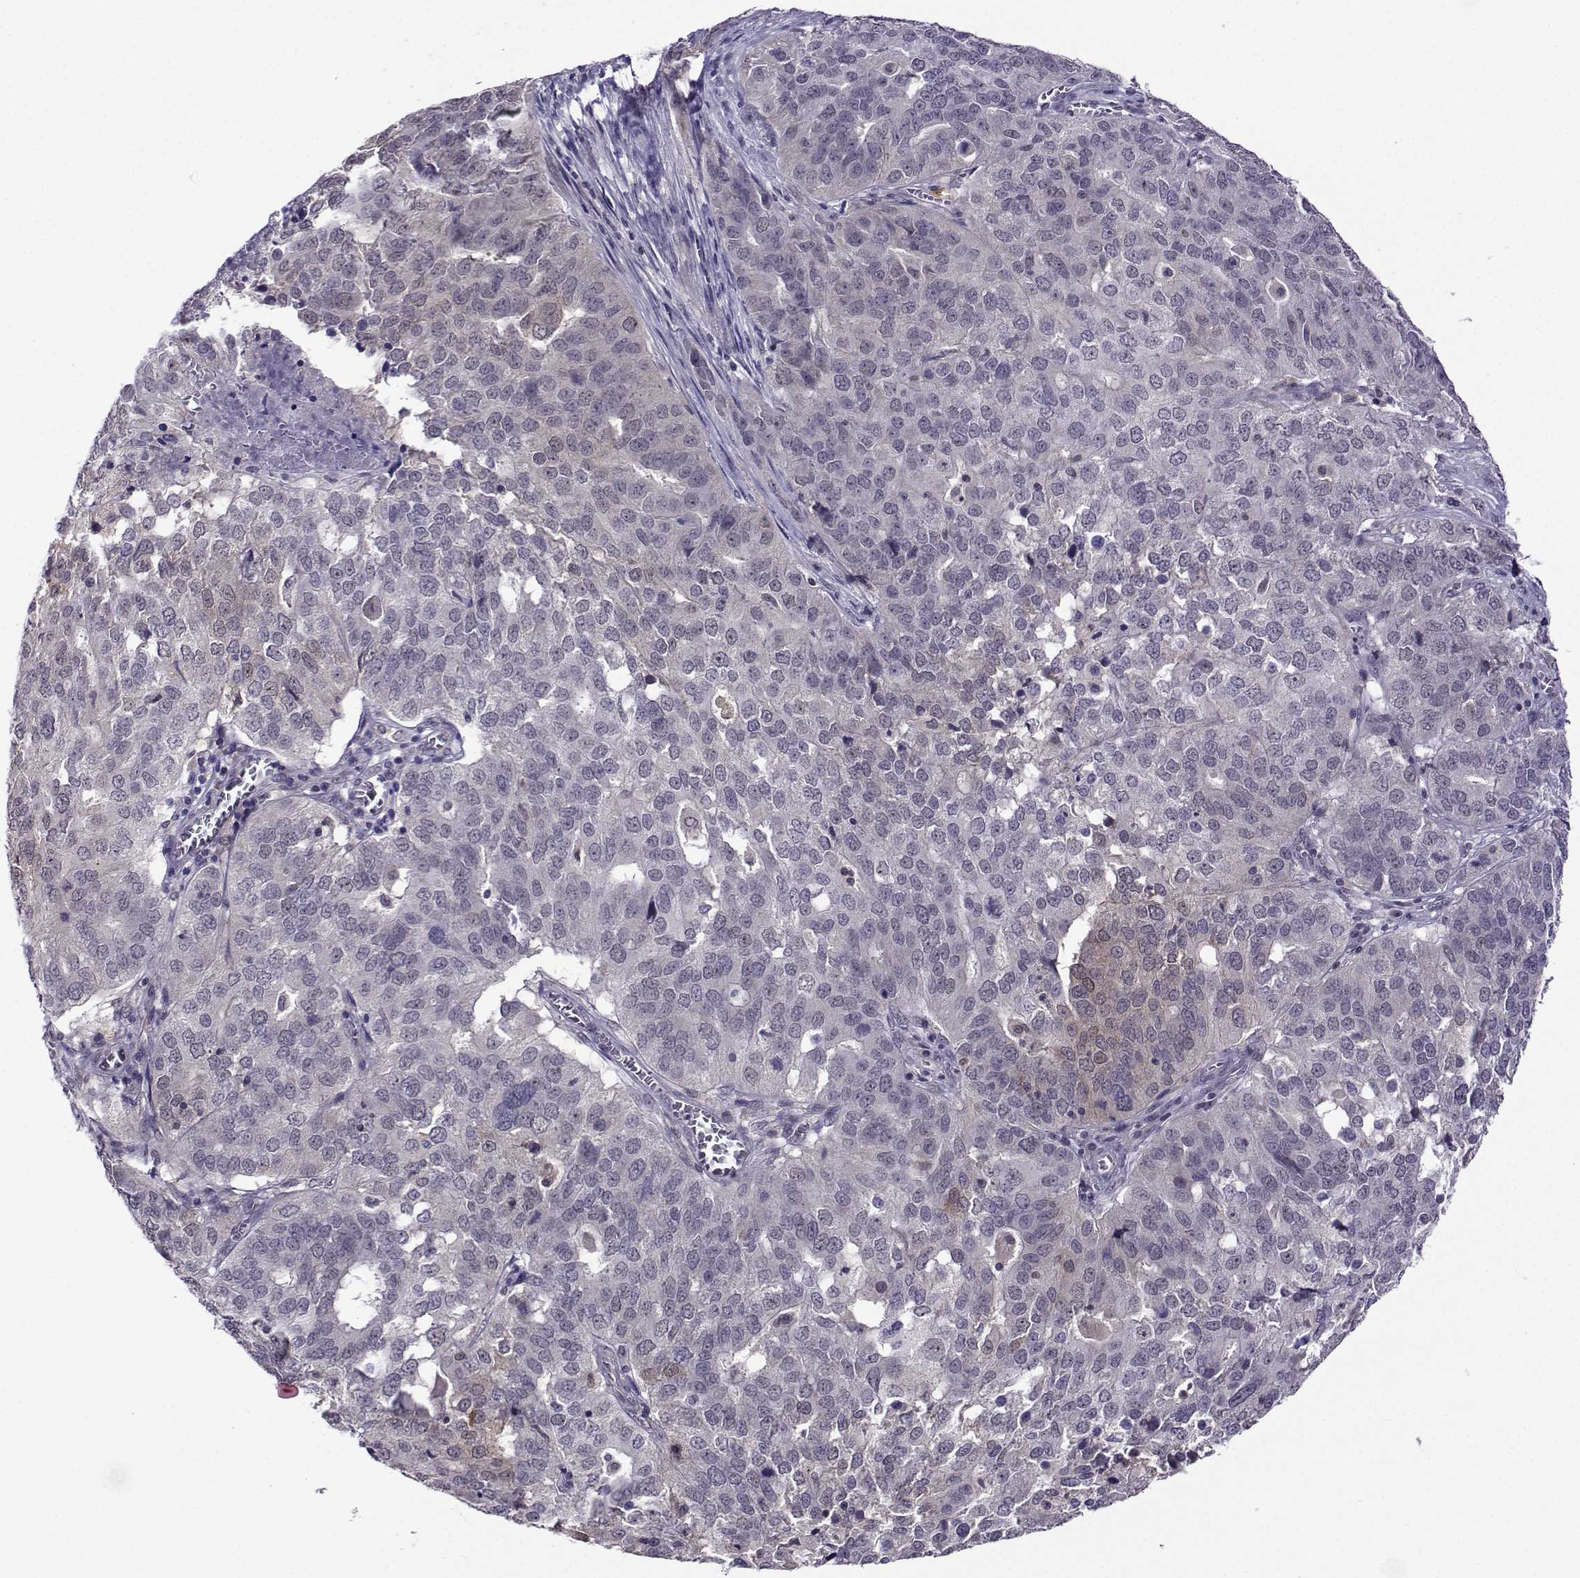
{"staining": {"intensity": "weak", "quantity": "<25%", "location": "cytoplasmic/membranous"}, "tissue": "ovarian cancer", "cell_type": "Tumor cells", "image_type": "cancer", "snomed": [{"axis": "morphology", "description": "Carcinoma, endometroid"}, {"axis": "topography", "description": "Soft tissue"}, {"axis": "topography", "description": "Ovary"}], "caption": "This is a image of IHC staining of ovarian cancer (endometroid carcinoma), which shows no expression in tumor cells.", "gene": "DDX20", "patient": {"sex": "female", "age": 52}}